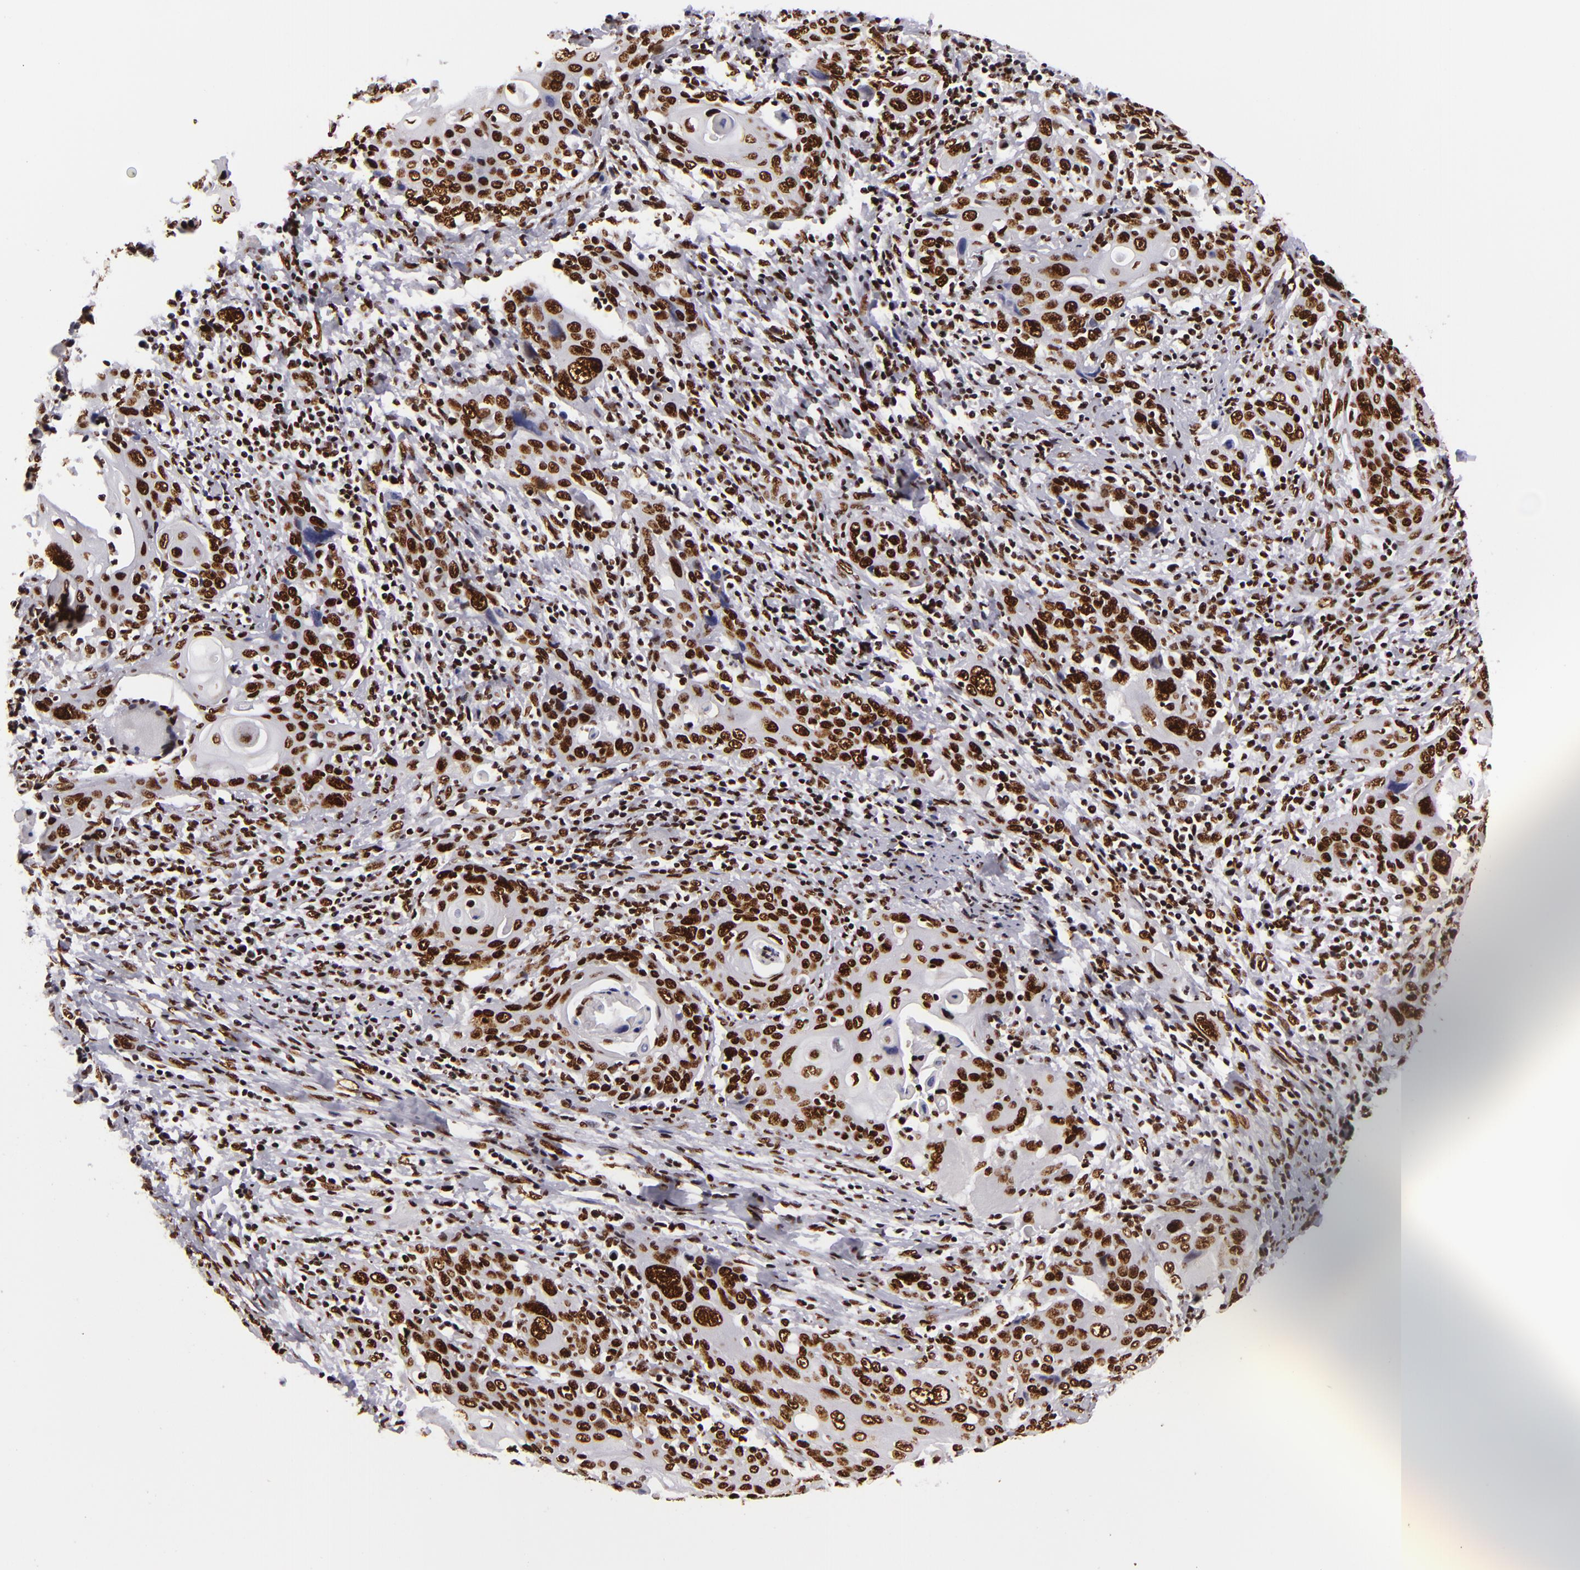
{"staining": {"intensity": "strong", "quantity": ">75%", "location": "nuclear"}, "tissue": "cervical cancer", "cell_type": "Tumor cells", "image_type": "cancer", "snomed": [{"axis": "morphology", "description": "Squamous cell carcinoma, NOS"}, {"axis": "topography", "description": "Cervix"}], "caption": "High-magnification brightfield microscopy of cervical cancer (squamous cell carcinoma) stained with DAB (3,3'-diaminobenzidine) (brown) and counterstained with hematoxylin (blue). tumor cells exhibit strong nuclear expression is seen in approximately>75% of cells.", "gene": "SAFB", "patient": {"sex": "female", "age": 54}}